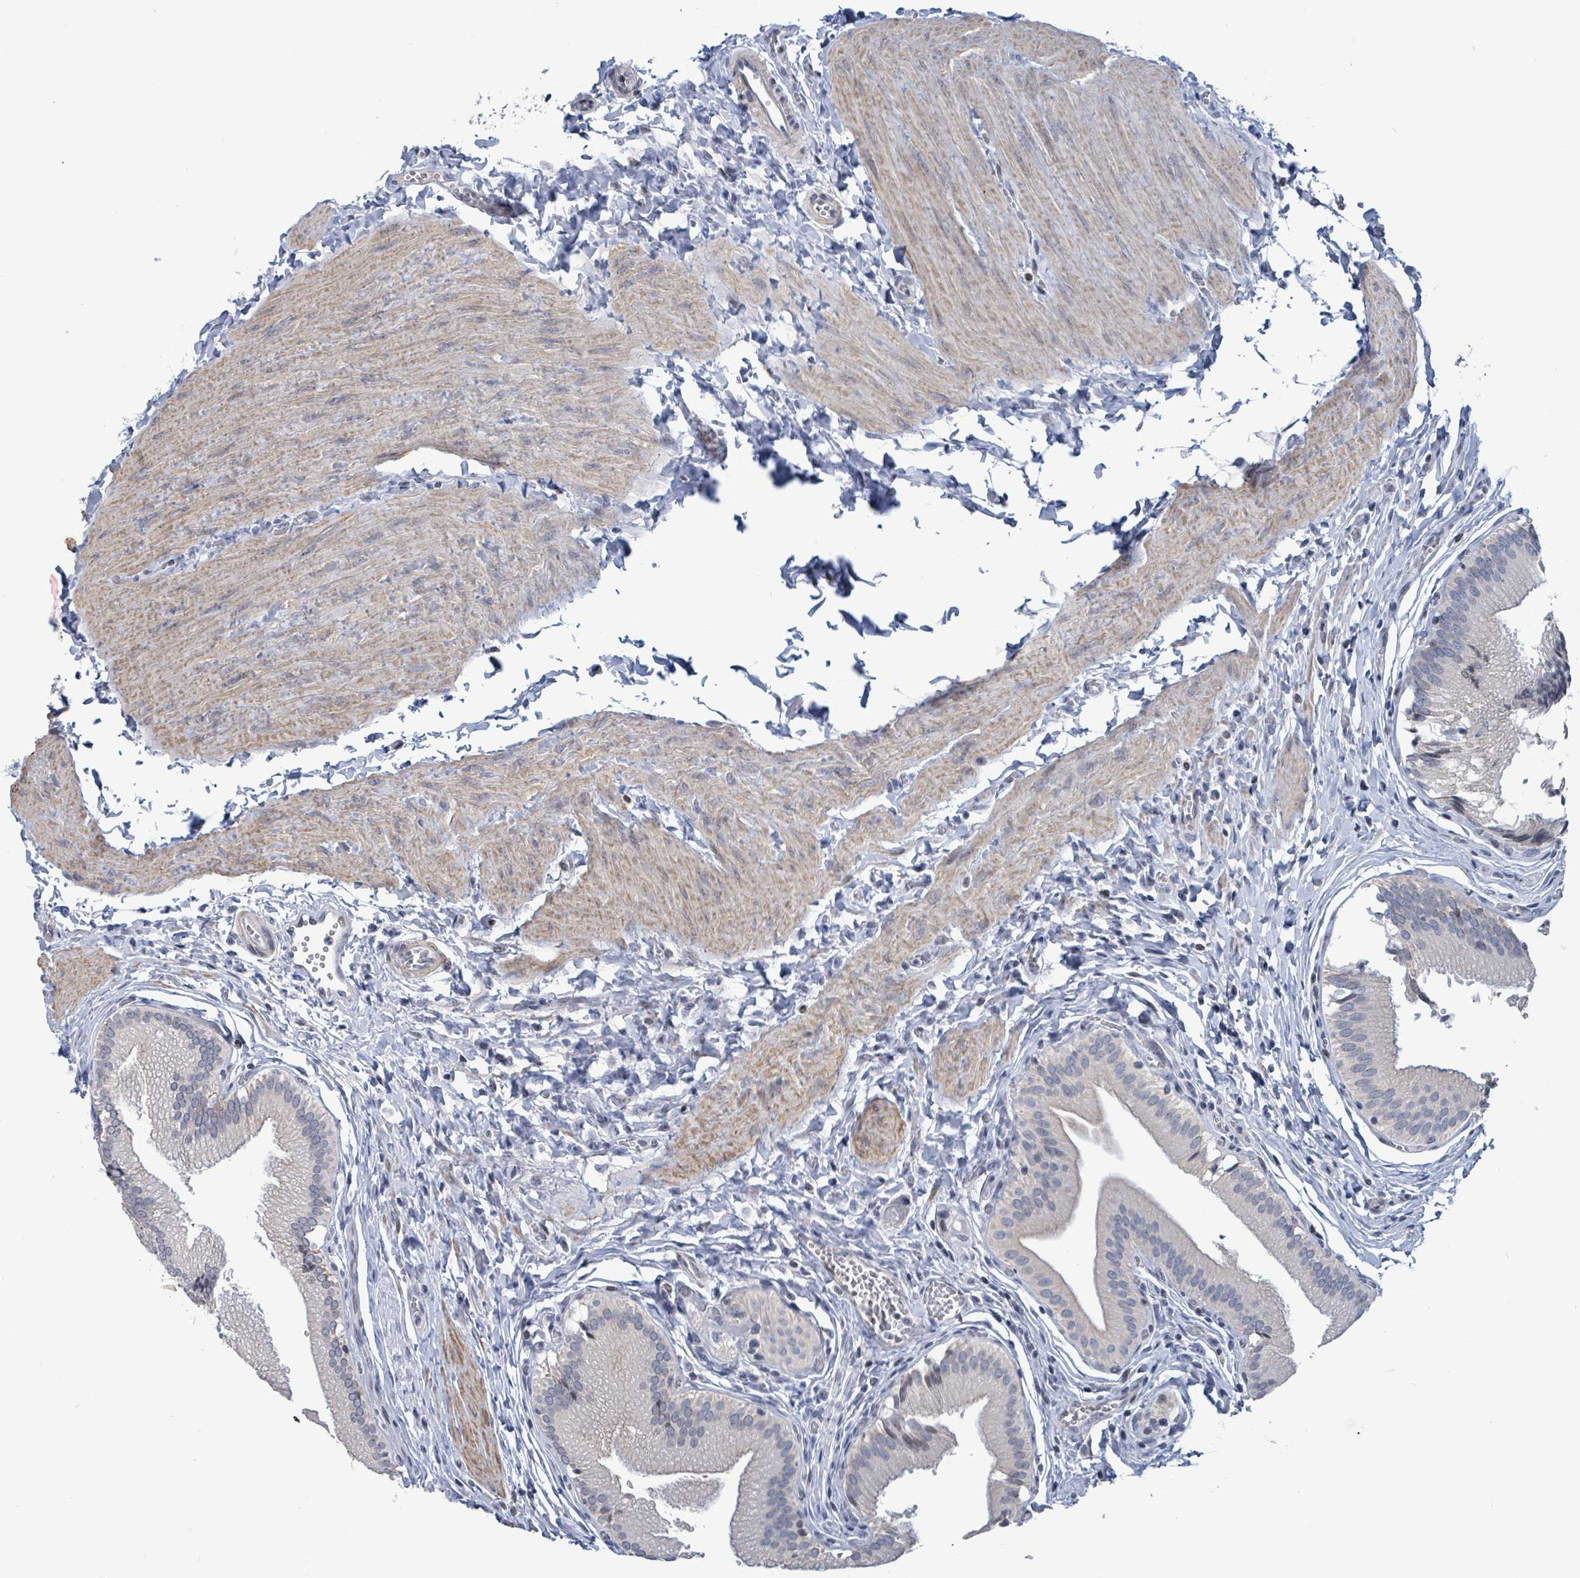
{"staining": {"intensity": "weak", "quantity": "<25%", "location": "cytoplasmic/membranous"}, "tissue": "gallbladder", "cell_type": "Glandular cells", "image_type": "normal", "snomed": [{"axis": "morphology", "description": "Normal tissue, NOS"}, {"axis": "topography", "description": "Gallbladder"}, {"axis": "topography", "description": "Peripheral nerve tissue"}], "caption": "The photomicrograph shows no significant expression in glandular cells of gallbladder. The staining was performed using DAB to visualize the protein expression in brown, while the nuclei were stained in blue with hematoxylin (Magnification: 20x).", "gene": "NTN3", "patient": {"sex": "male", "age": 17}}